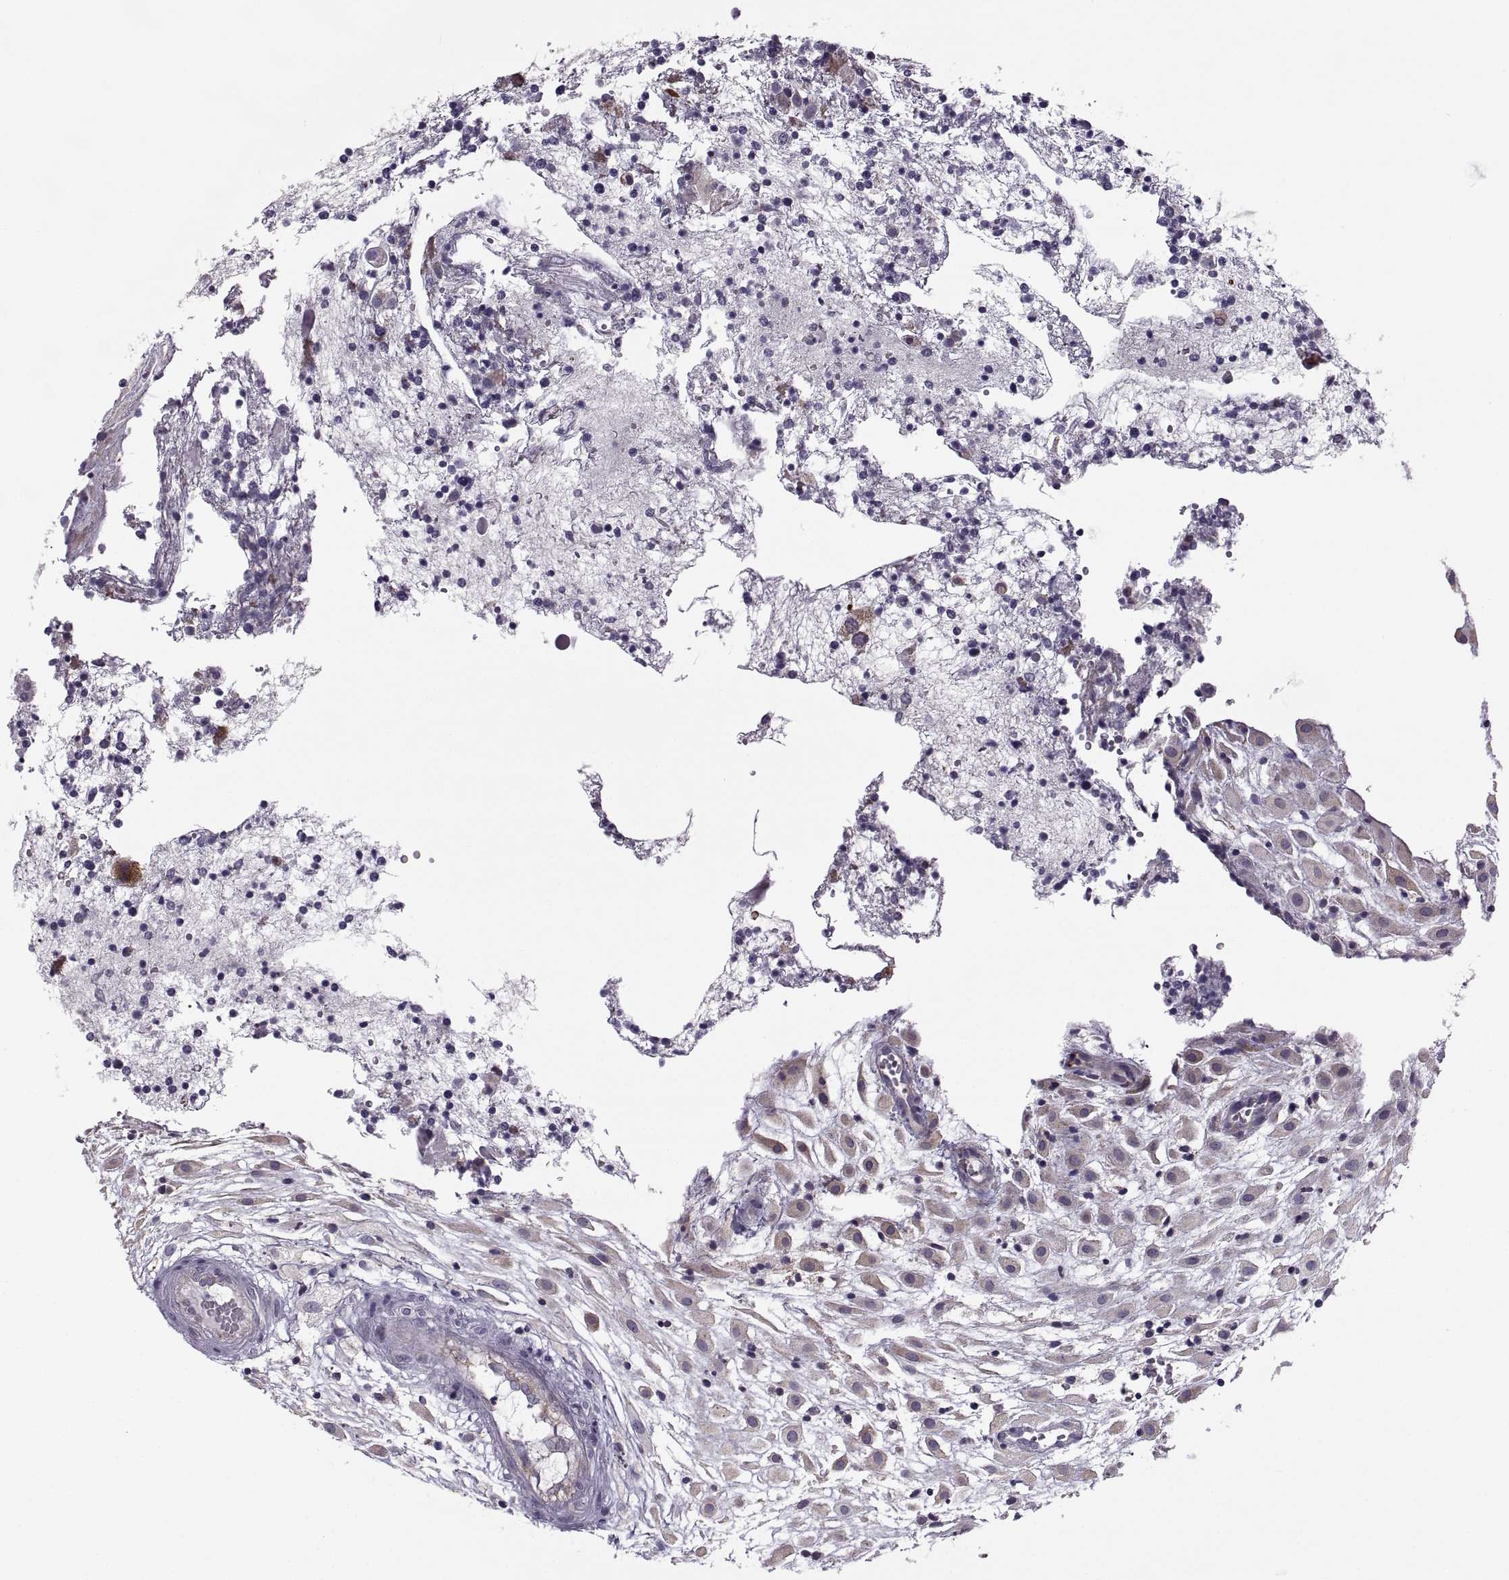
{"staining": {"intensity": "weak", "quantity": "<25%", "location": "cytoplasmic/membranous"}, "tissue": "placenta", "cell_type": "Decidual cells", "image_type": "normal", "snomed": [{"axis": "morphology", "description": "Normal tissue, NOS"}, {"axis": "topography", "description": "Placenta"}], "caption": "This is a histopathology image of immunohistochemistry (IHC) staining of normal placenta, which shows no expression in decidual cells. (DAB (3,3'-diaminobenzidine) IHC visualized using brightfield microscopy, high magnification).", "gene": "LETM2", "patient": {"sex": "female", "age": 24}}